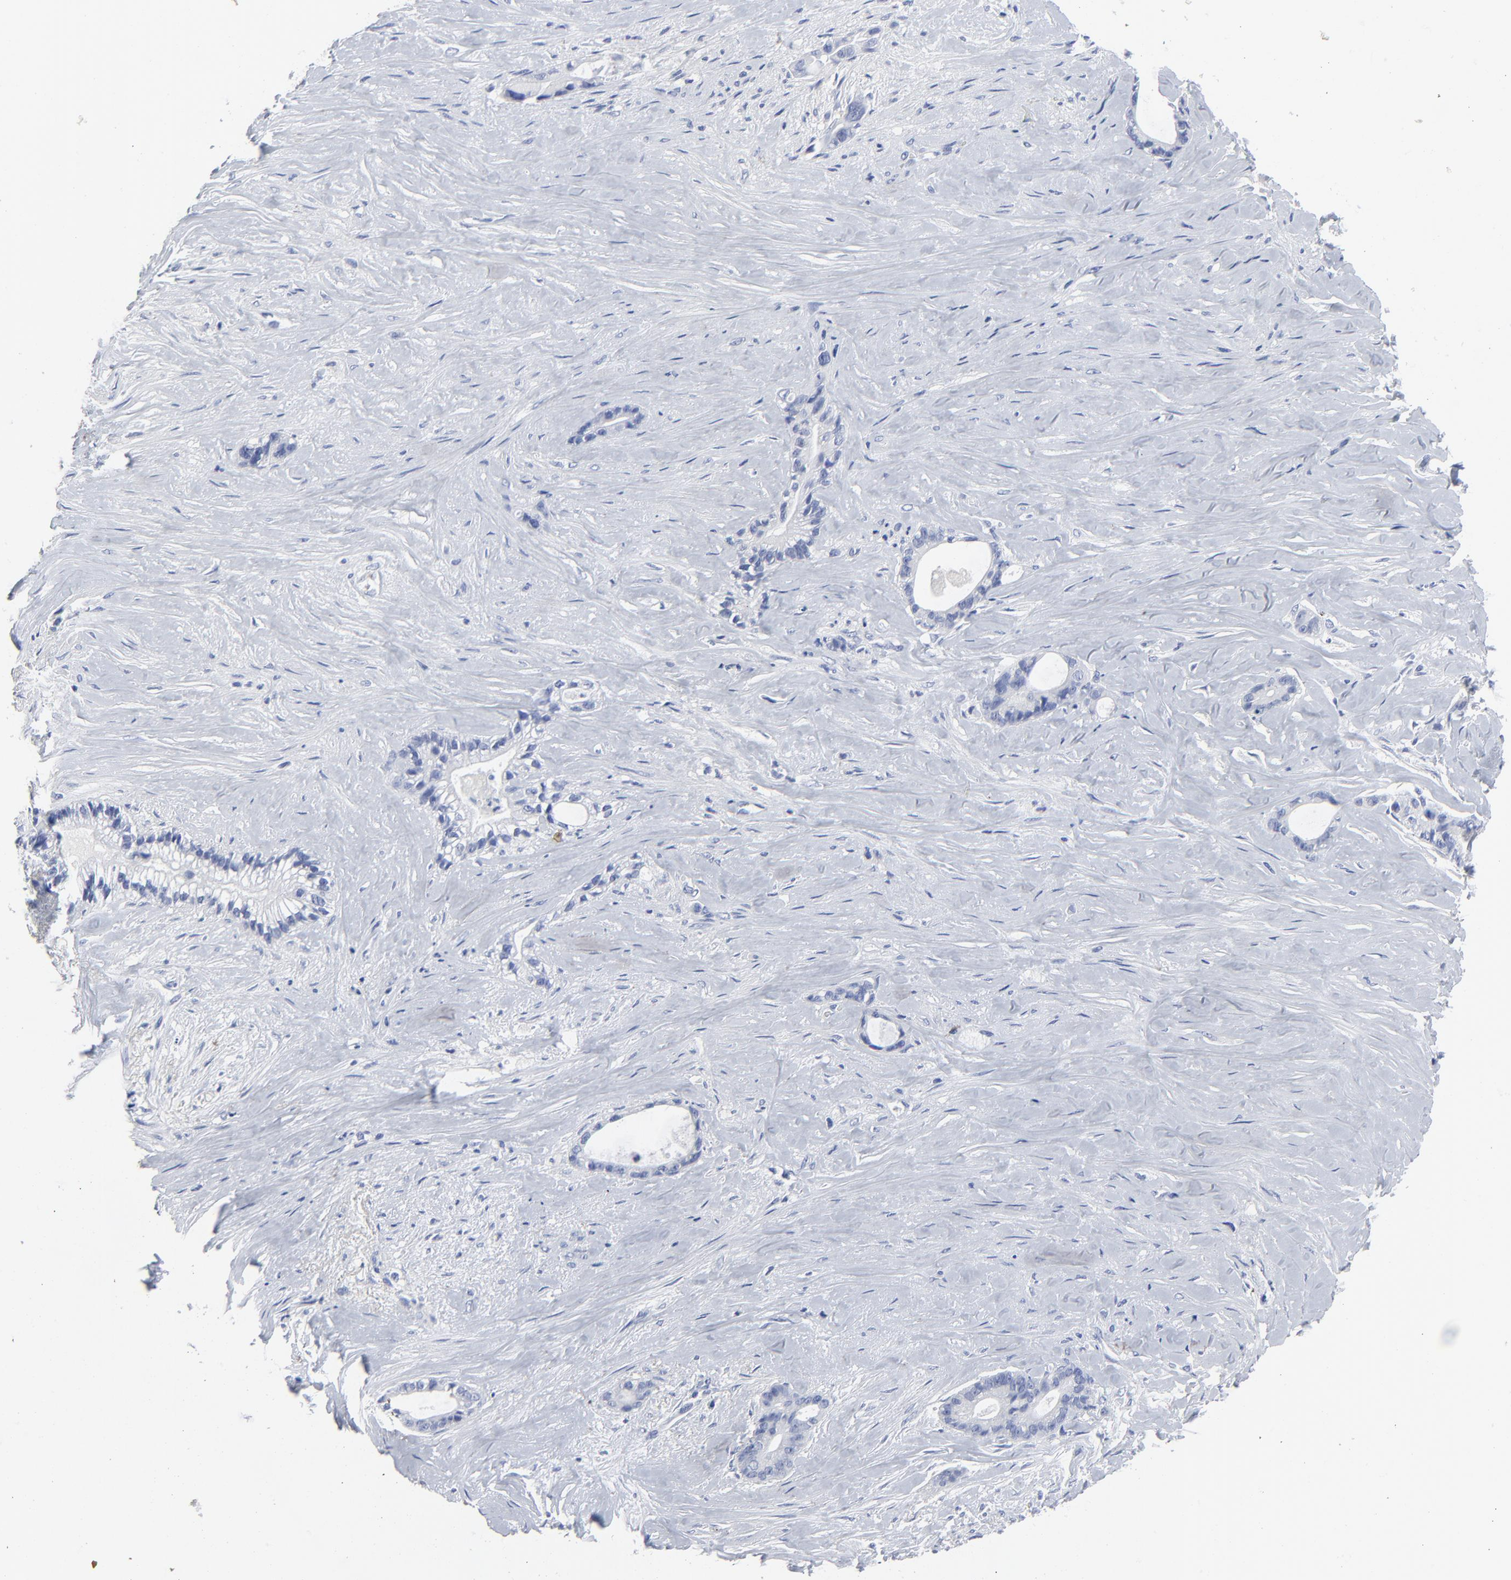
{"staining": {"intensity": "negative", "quantity": "none", "location": "none"}, "tissue": "liver cancer", "cell_type": "Tumor cells", "image_type": "cancer", "snomed": [{"axis": "morphology", "description": "Cholangiocarcinoma"}, {"axis": "topography", "description": "Liver"}], "caption": "Histopathology image shows no significant protein expression in tumor cells of liver cholangiocarcinoma. (IHC, brightfield microscopy, high magnification).", "gene": "CLEC4G", "patient": {"sex": "female", "age": 55}}